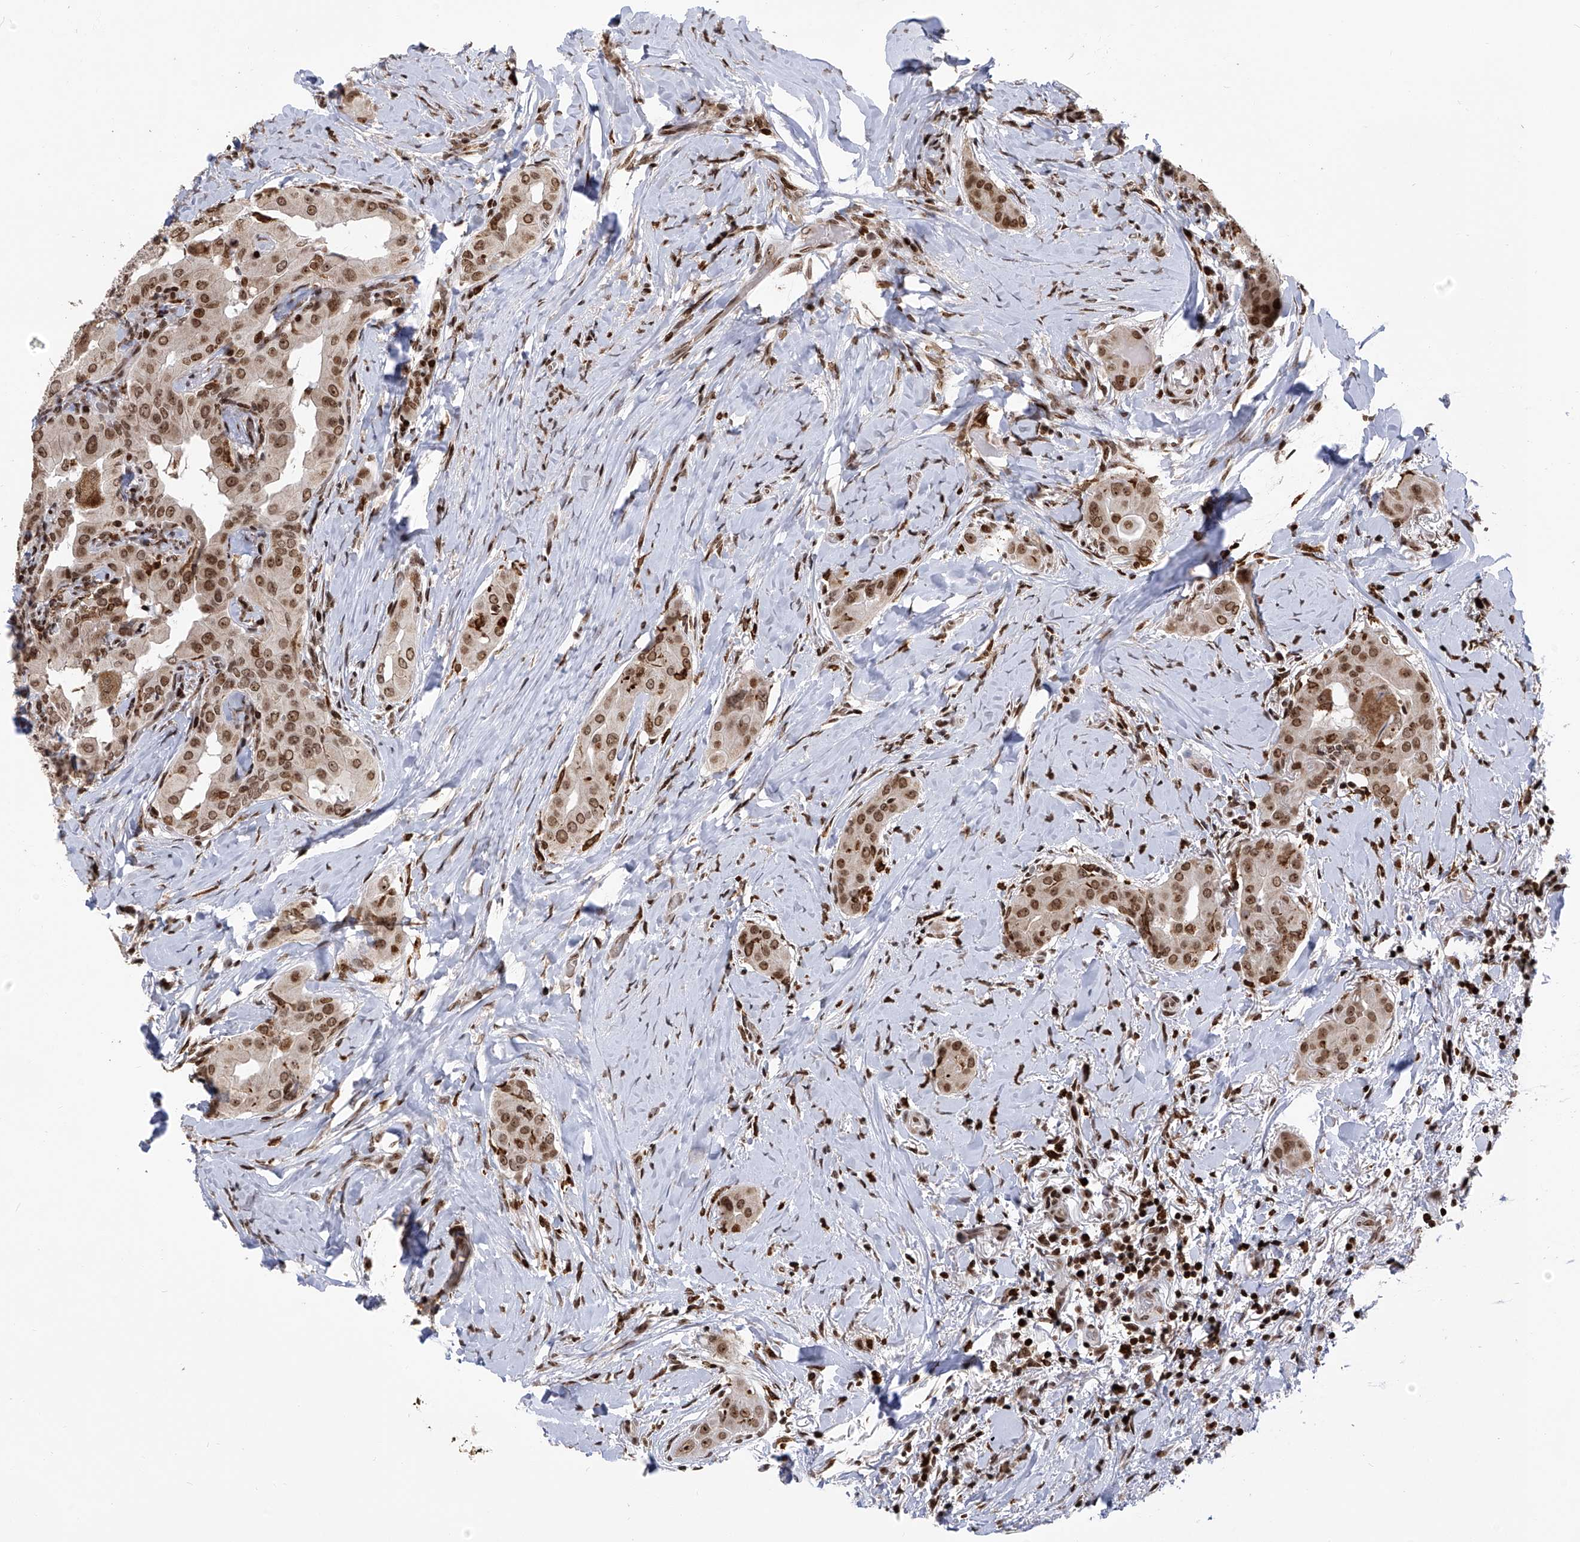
{"staining": {"intensity": "moderate", "quantity": ">75%", "location": "nuclear"}, "tissue": "thyroid cancer", "cell_type": "Tumor cells", "image_type": "cancer", "snomed": [{"axis": "morphology", "description": "Papillary adenocarcinoma, NOS"}, {"axis": "topography", "description": "Thyroid gland"}], "caption": "Human thyroid papillary adenocarcinoma stained for a protein (brown) exhibits moderate nuclear positive positivity in approximately >75% of tumor cells.", "gene": "PAK1IP1", "patient": {"sex": "male", "age": 33}}